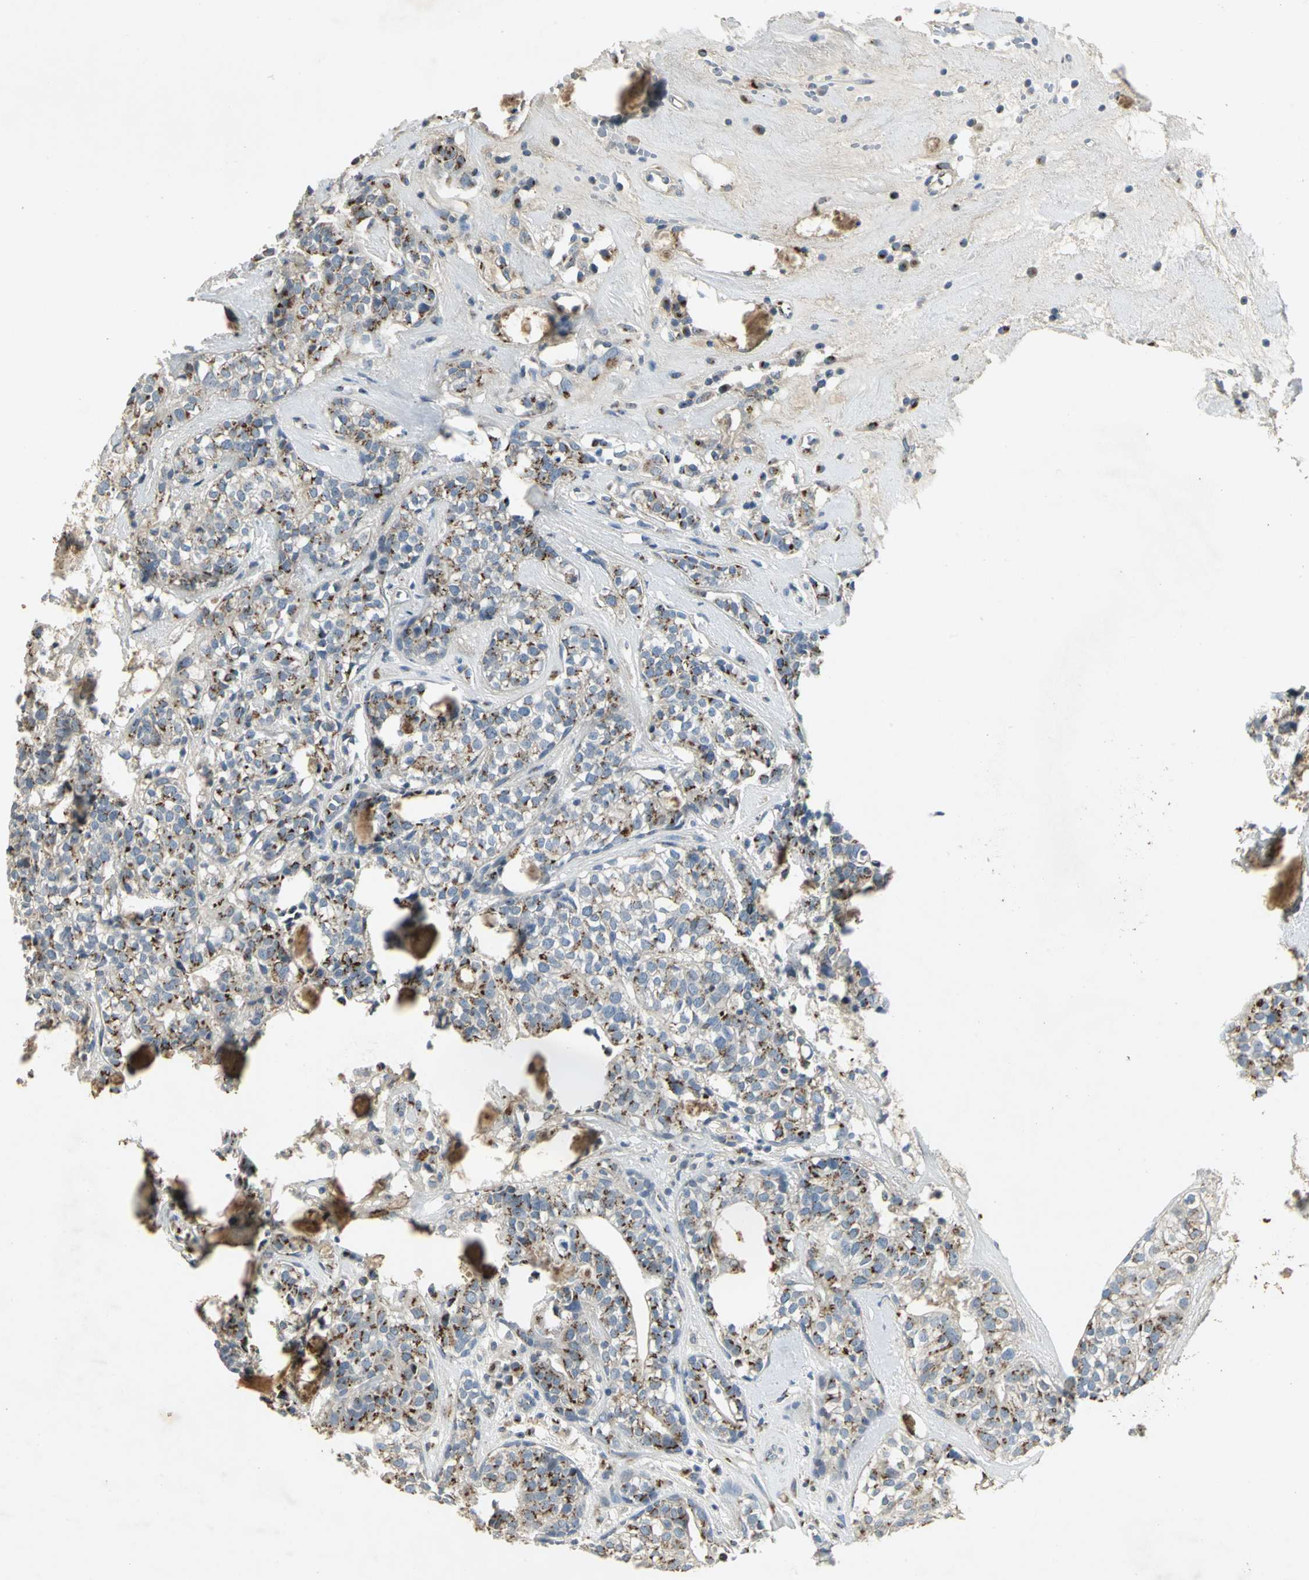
{"staining": {"intensity": "strong", "quantity": "25%-75%", "location": "cytoplasmic/membranous"}, "tissue": "head and neck cancer", "cell_type": "Tumor cells", "image_type": "cancer", "snomed": [{"axis": "morphology", "description": "Adenocarcinoma, NOS"}, {"axis": "topography", "description": "Salivary gland"}, {"axis": "topography", "description": "Head-Neck"}], "caption": "Protein staining exhibits strong cytoplasmic/membranous staining in about 25%-75% of tumor cells in head and neck cancer (adenocarcinoma).", "gene": "TM9SF2", "patient": {"sex": "female", "age": 65}}